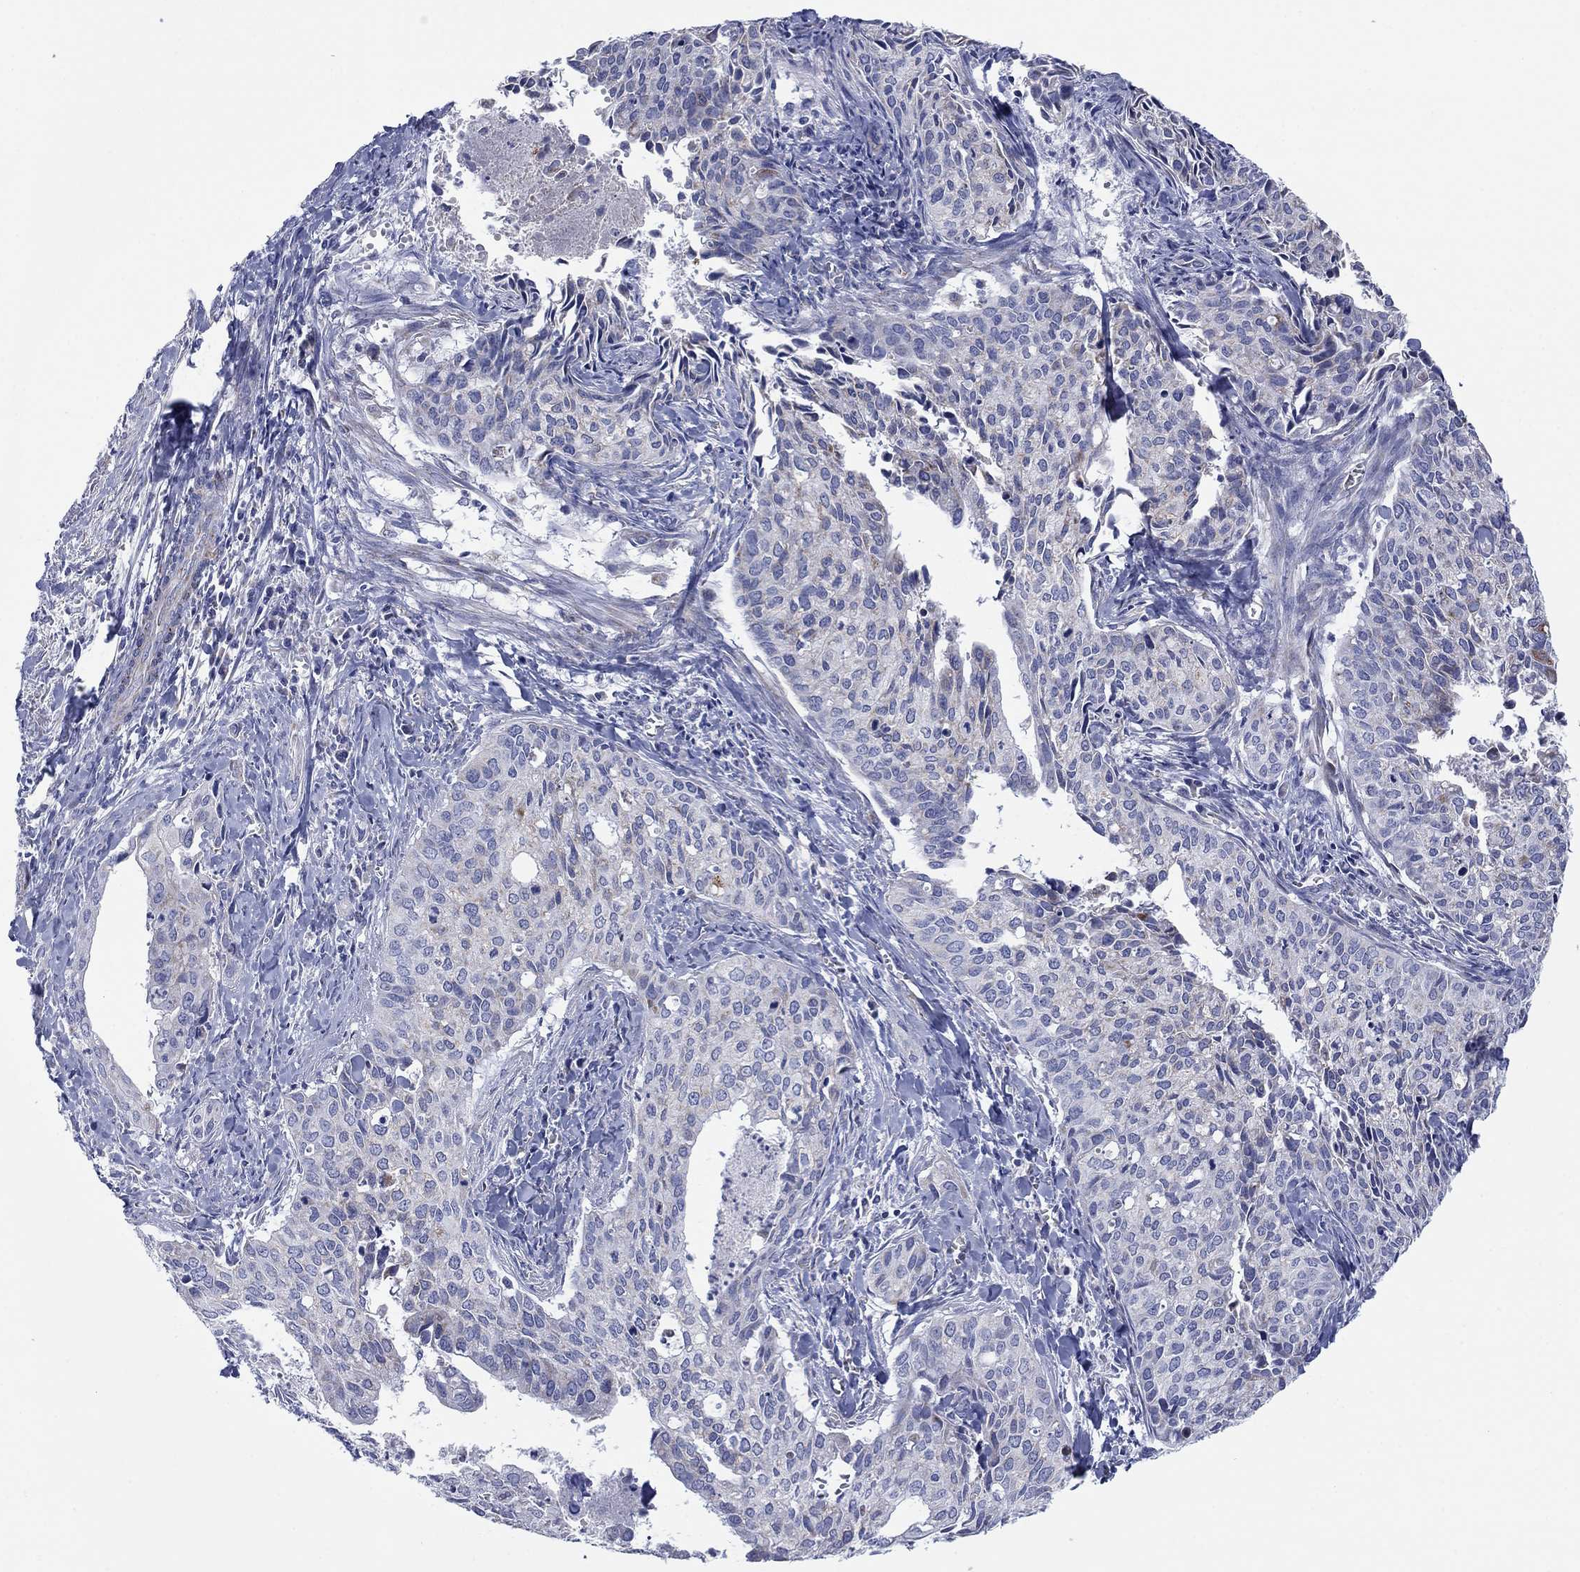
{"staining": {"intensity": "moderate", "quantity": "<25%", "location": "cytoplasmic/membranous"}, "tissue": "cervical cancer", "cell_type": "Tumor cells", "image_type": "cancer", "snomed": [{"axis": "morphology", "description": "Squamous cell carcinoma, NOS"}, {"axis": "topography", "description": "Cervix"}], "caption": "Moderate cytoplasmic/membranous staining is present in approximately <25% of tumor cells in cervical squamous cell carcinoma.", "gene": "MGST3", "patient": {"sex": "female", "age": 29}}